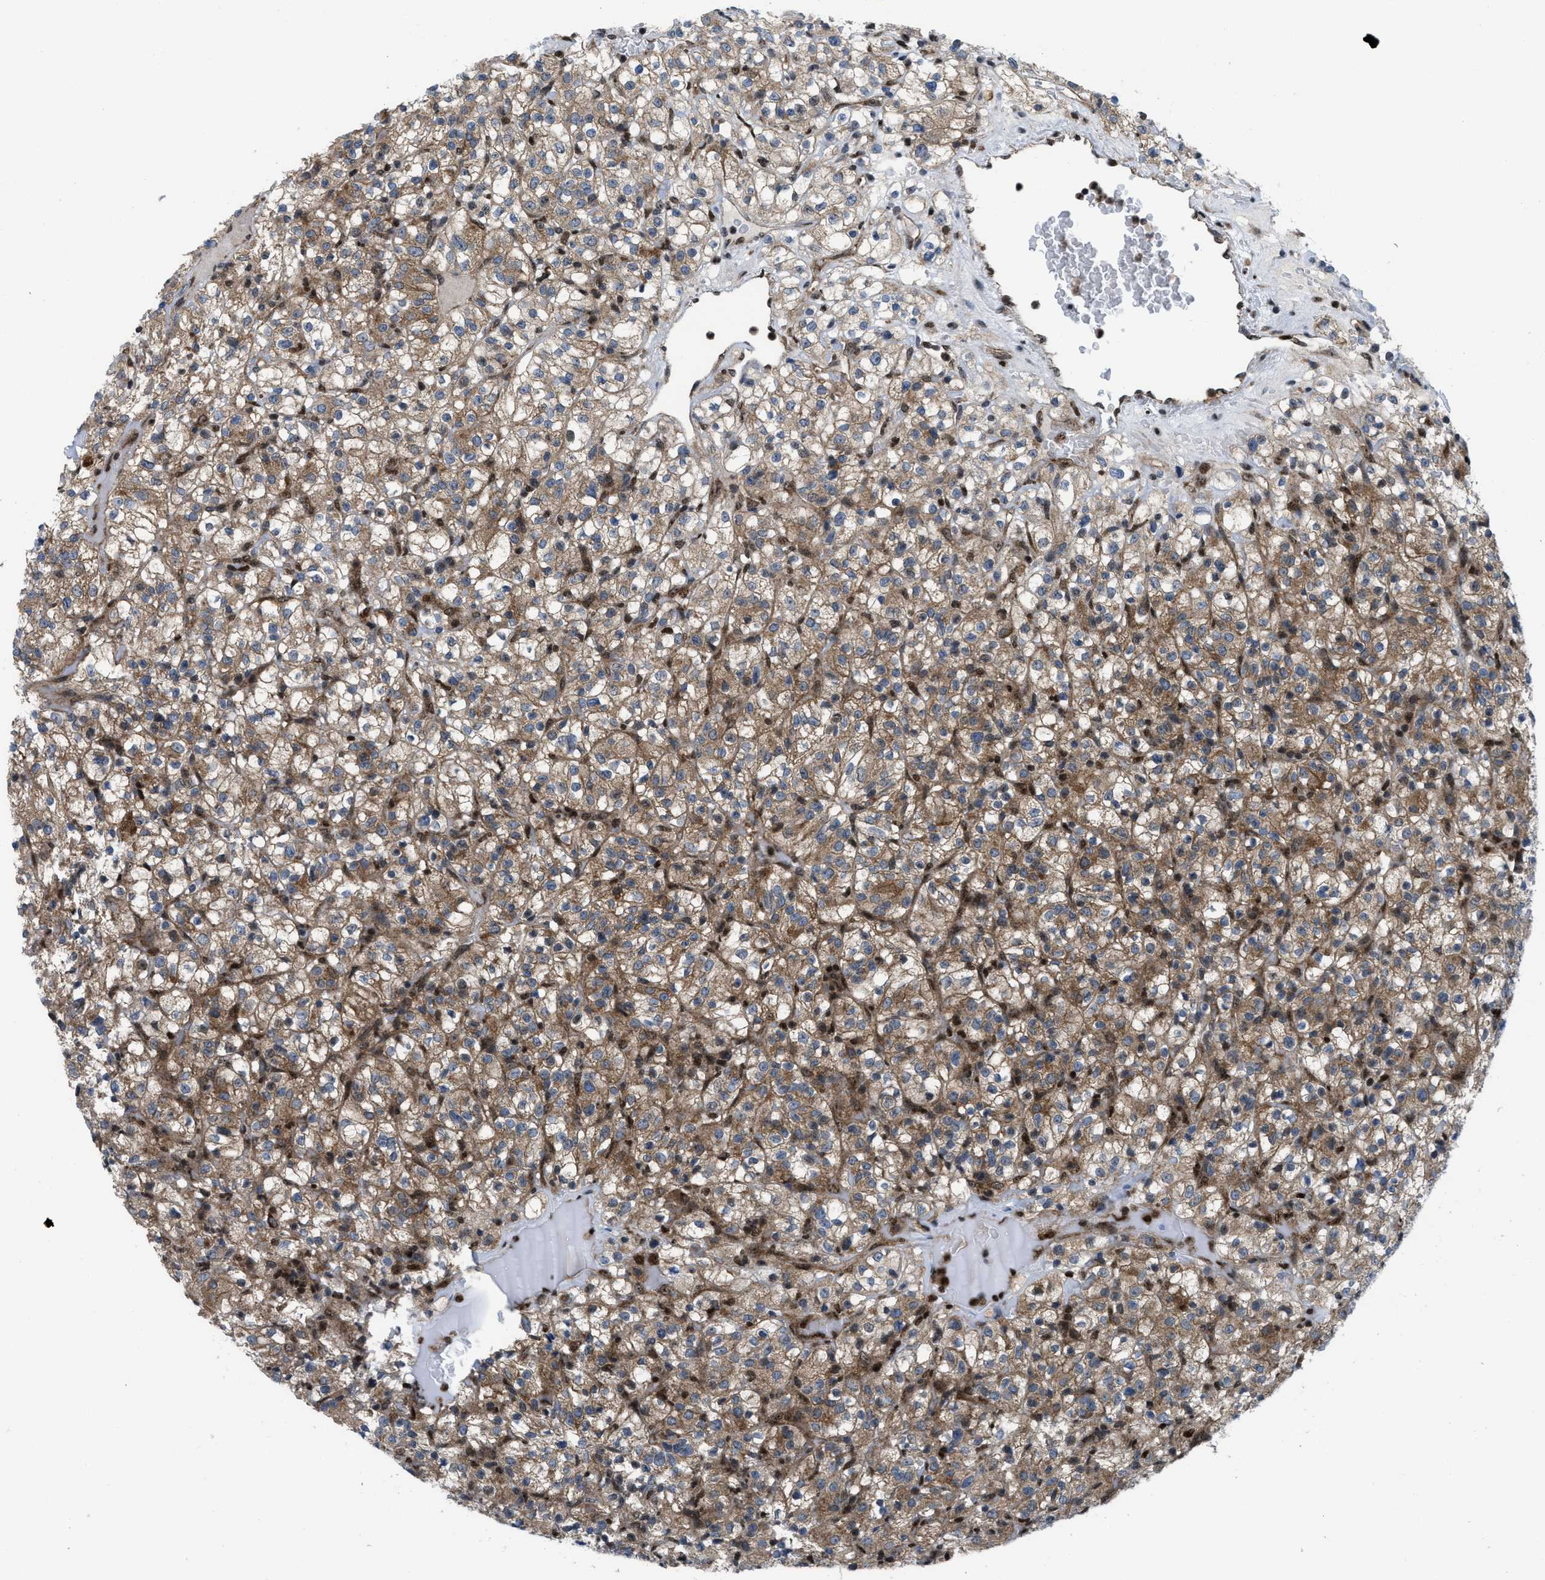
{"staining": {"intensity": "moderate", "quantity": ">75%", "location": "cytoplasmic/membranous"}, "tissue": "renal cancer", "cell_type": "Tumor cells", "image_type": "cancer", "snomed": [{"axis": "morphology", "description": "Normal tissue, NOS"}, {"axis": "morphology", "description": "Adenocarcinoma, NOS"}, {"axis": "topography", "description": "Kidney"}], "caption": "Immunohistochemical staining of human adenocarcinoma (renal) reveals medium levels of moderate cytoplasmic/membranous expression in approximately >75% of tumor cells. (Brightfield microscopy of DAB IHC at high magnification).", "gene": "PPP2CB", "patient": {"sex": "female", "age": 72}}